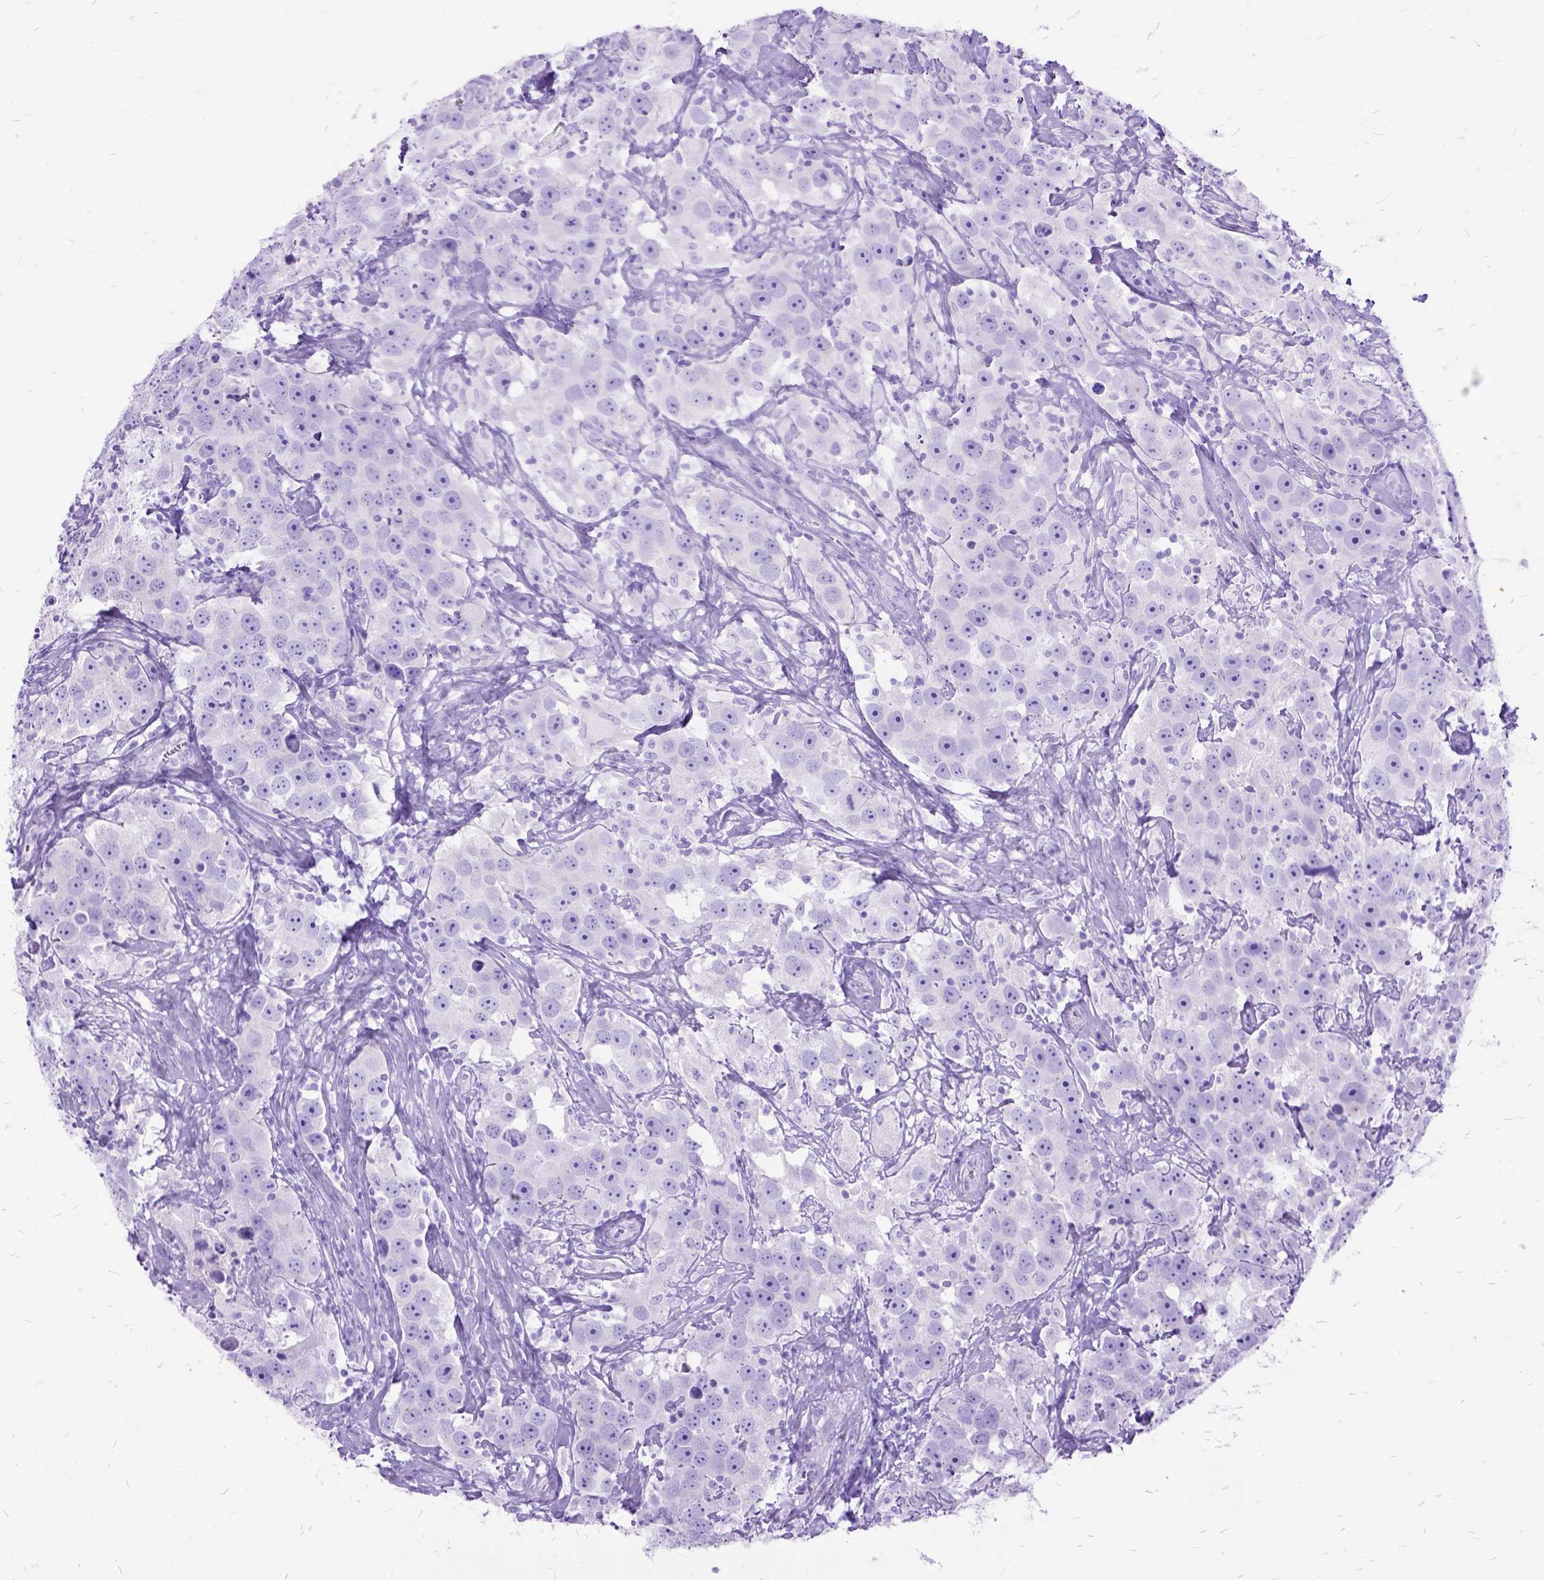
{"staining": {"intensity": "negative", "quantity": "none", "location": "none"}, "tissue": "testis cancer", "cell_type": "Tumor cells", "image_type": "cancer", "snomed": [{"axis": "morphology", "description": "Seminoma, NOS"}, {"axis": "topography", "description": "Testis"}], "caption": "There is no significant staining in tumor cells of testis cancer (seminoma).", "gene": "DNAH2", "patient": {"sex": "male", "age": 49}}